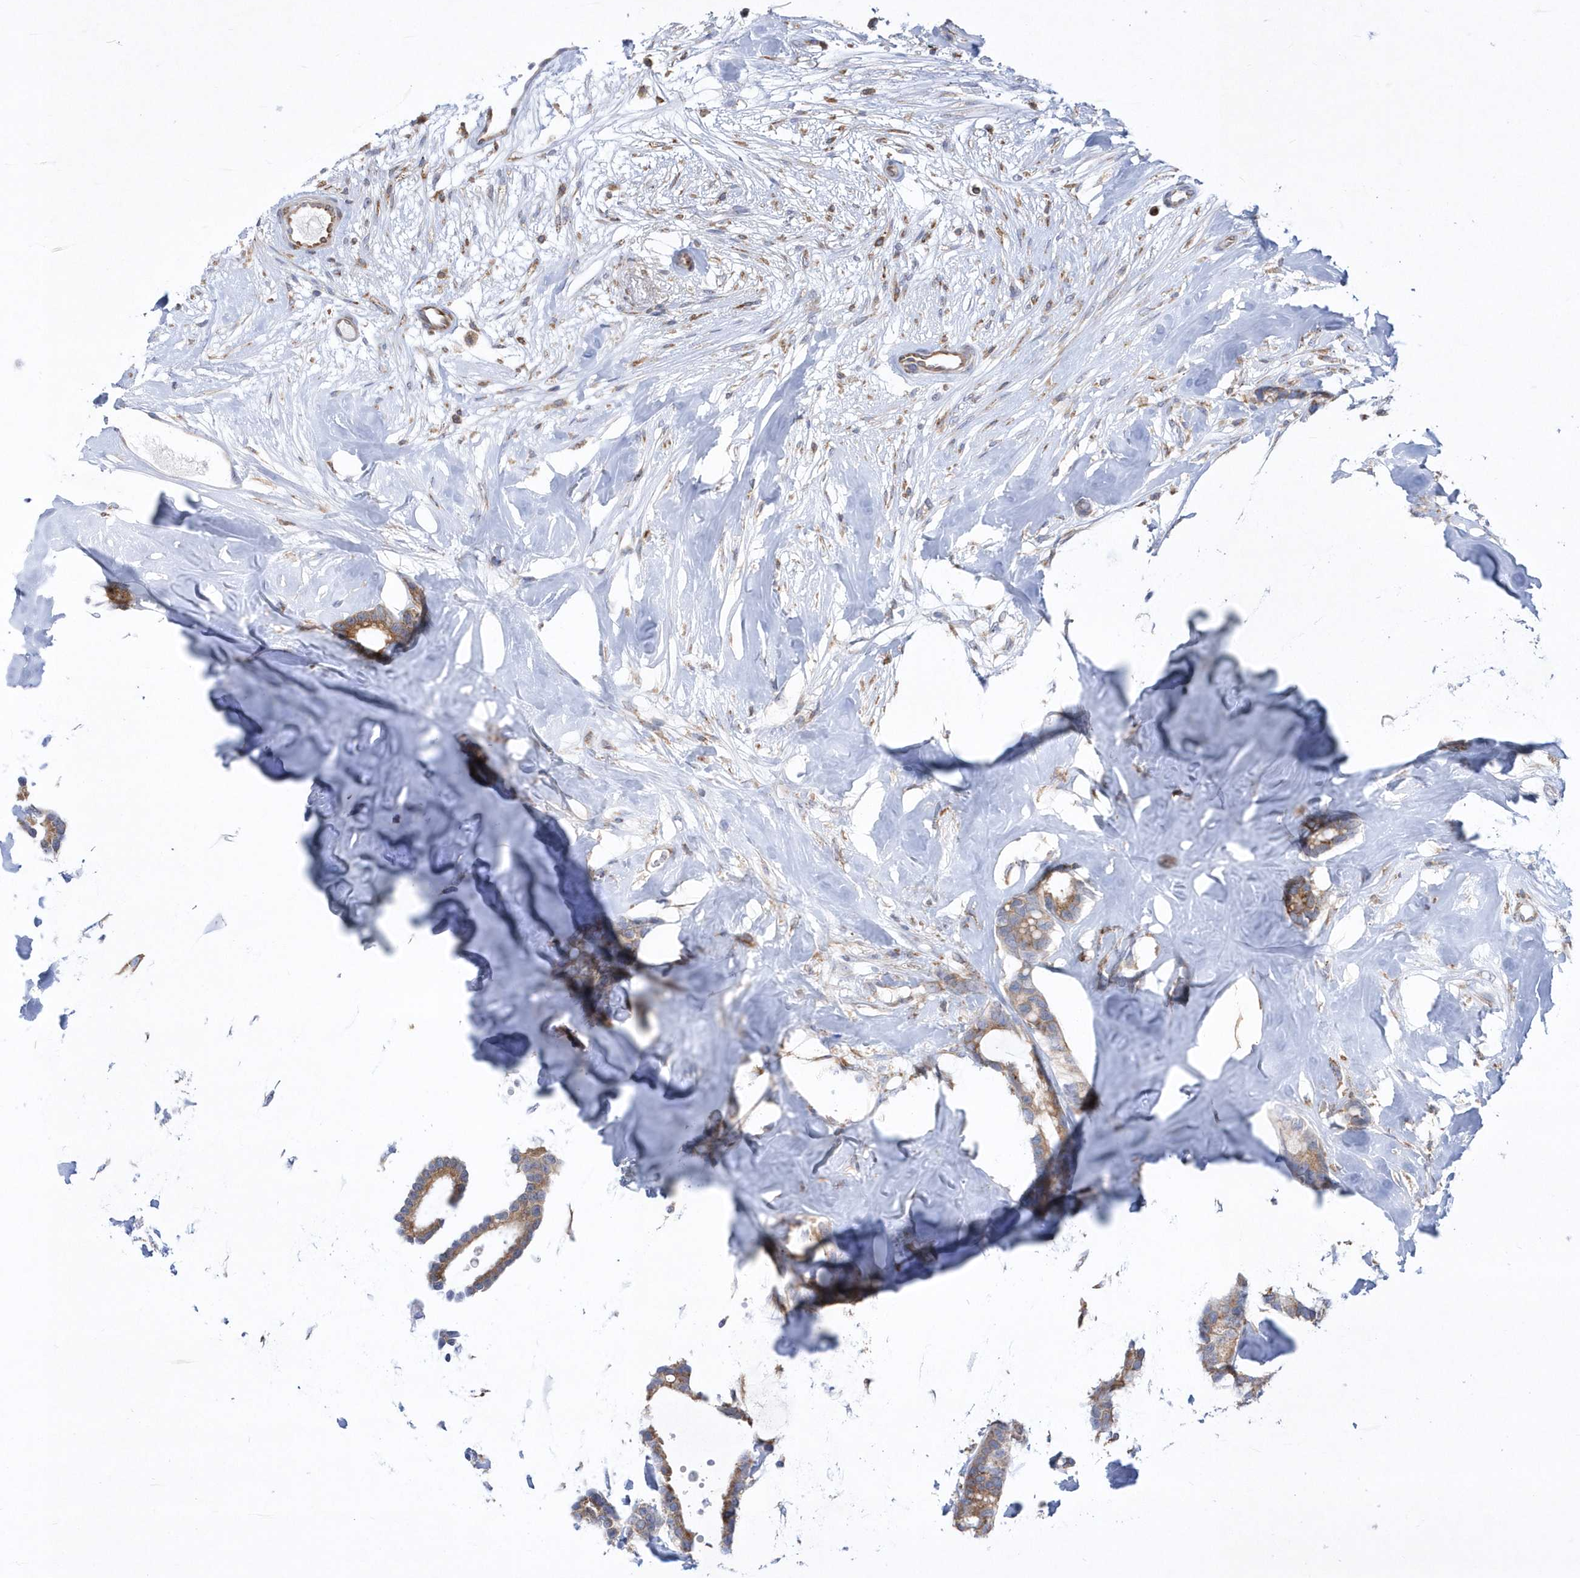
{"staining": {"intensity": "moderate", "quantity": ">75%", "location": "cytoplasmic/membranous"}, "tissue": "breast cancer", "cell_type": "Tumor cells", "image_type": "cancer", "snomed": [{"axis": "morphology", "description": "Duct carcinoma"}, {"axis": "topography", "description": "Breast"}], "caption": "DAB immunohistochemical staining of invasive ductal carcinoma (breast) demonstrates moderate cytoplasmic/membranous protein staining in about >75% of tumor cells.", "gene": "MED31", "patient": {"sex": "female", "age": 87}}